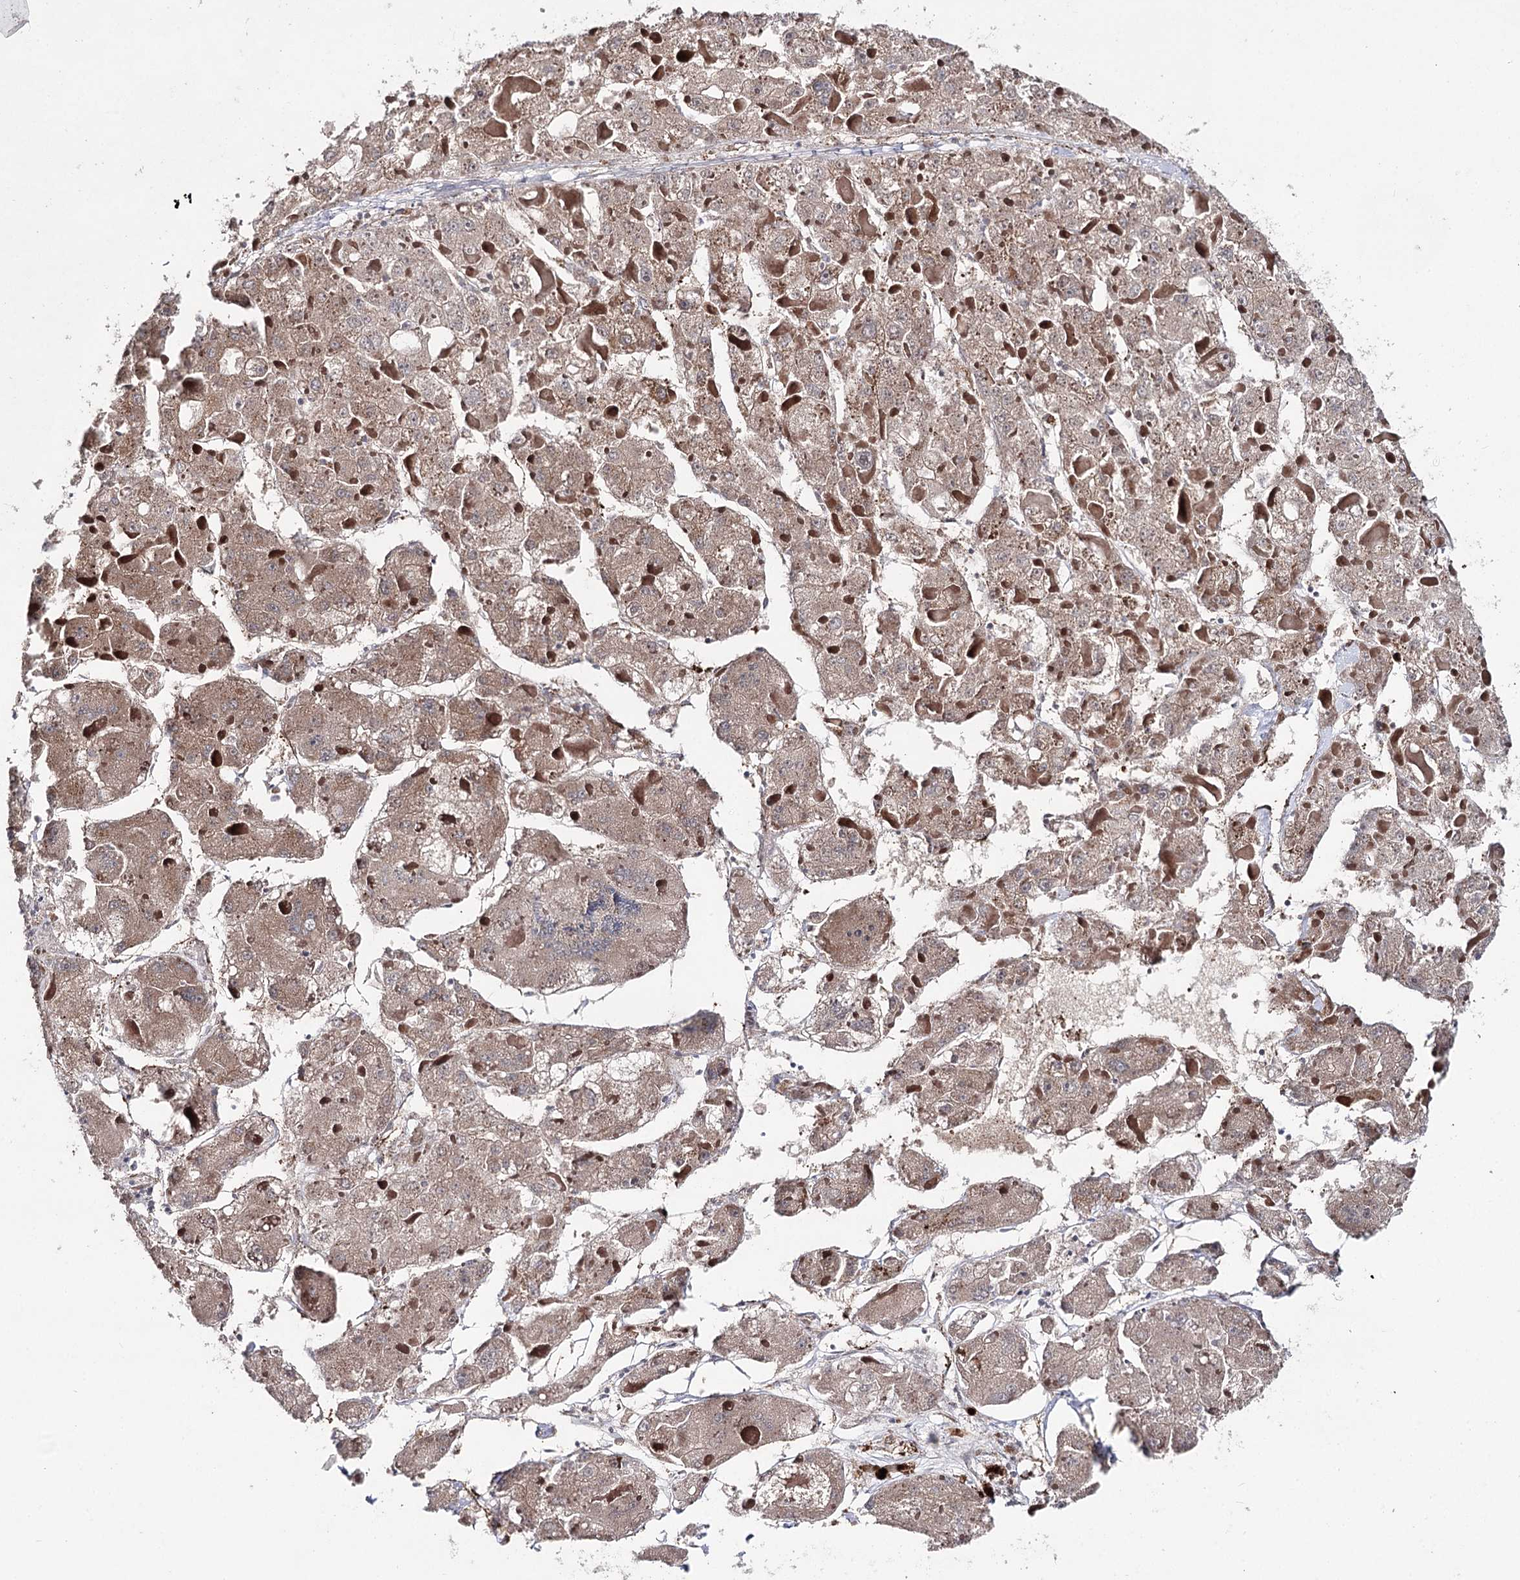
{"staining": {"intensity": "weak", "quantity": ">75%", "location": "cytoplasmic/membranous"}, "tissue": "liver cancer", "cell_type": "Tumor cells", "image_type": "cancer", "snomed": [{"axis": "morphology", "description": "Carcinoma, Hepatocellular, NOS"}, {"axis": "topography", "description": "Liver"}], "caption": "This histopathology image exhibits IHC staining of human liver hepatocellular carcinoma, with low weak cytoplasmic/membranous positivity in about >75% of tumor cells.", "gene": "MIB1", "patient": {"sex": "female", "age": 73}}